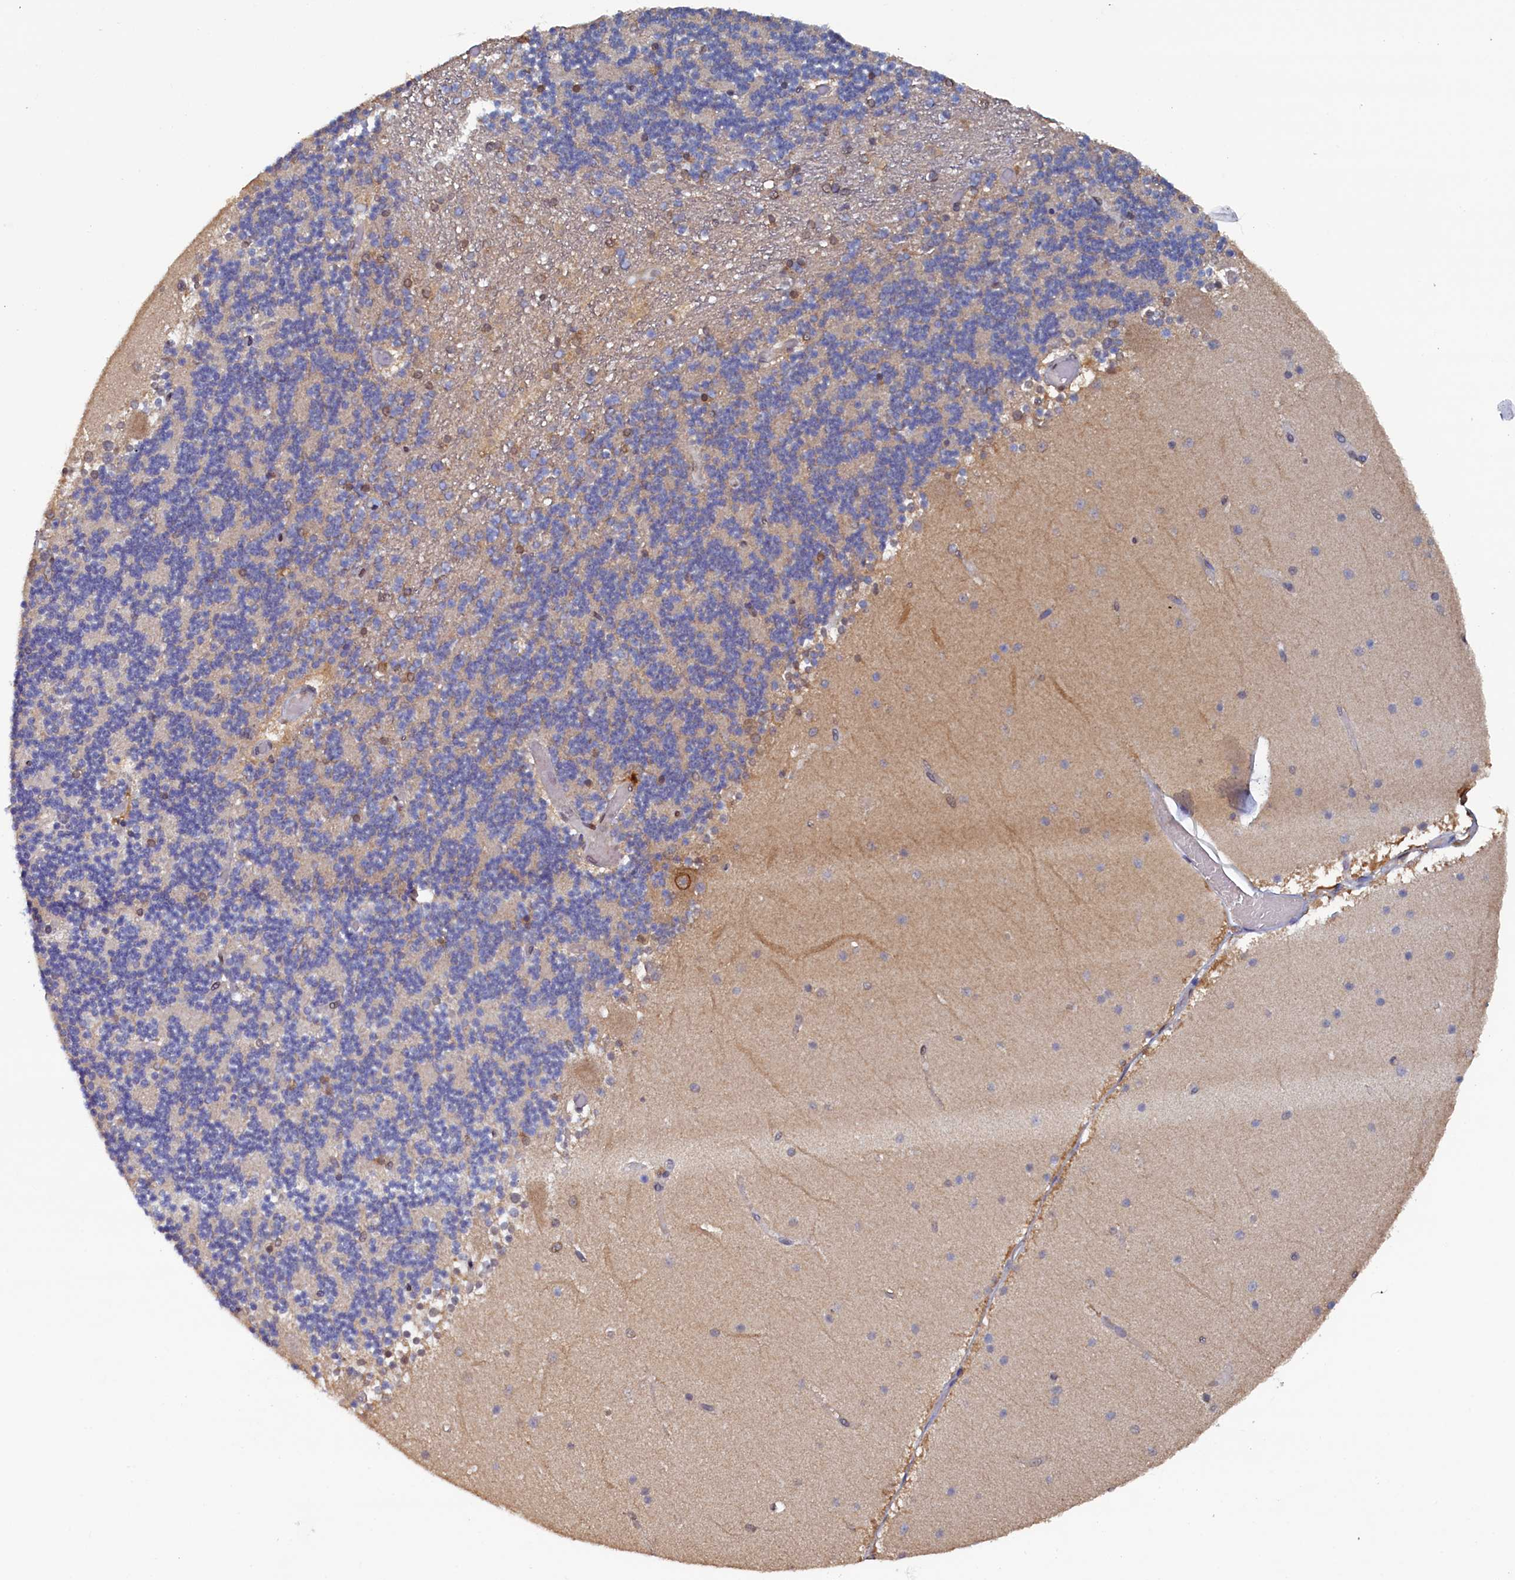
{"staining": {"intensity": "negative", "quantity": "none", "location": "none"}, "tissue": "cerebellum", "cell_type": "Cells in granular layer", "image_type": "normal", "snomed": [{"axis": "morphology", "description": "Normal tissue, NOS"}, {"axis": "topography", "description": "Cerebellum"}], "caption": "Cells in granular layer are negative for protein expression in benign human cerebellum. (IHC, brightfield microscopy, high magnification).", "gene": "AHCY", "patient": {"sex": "female", "age": 28}}